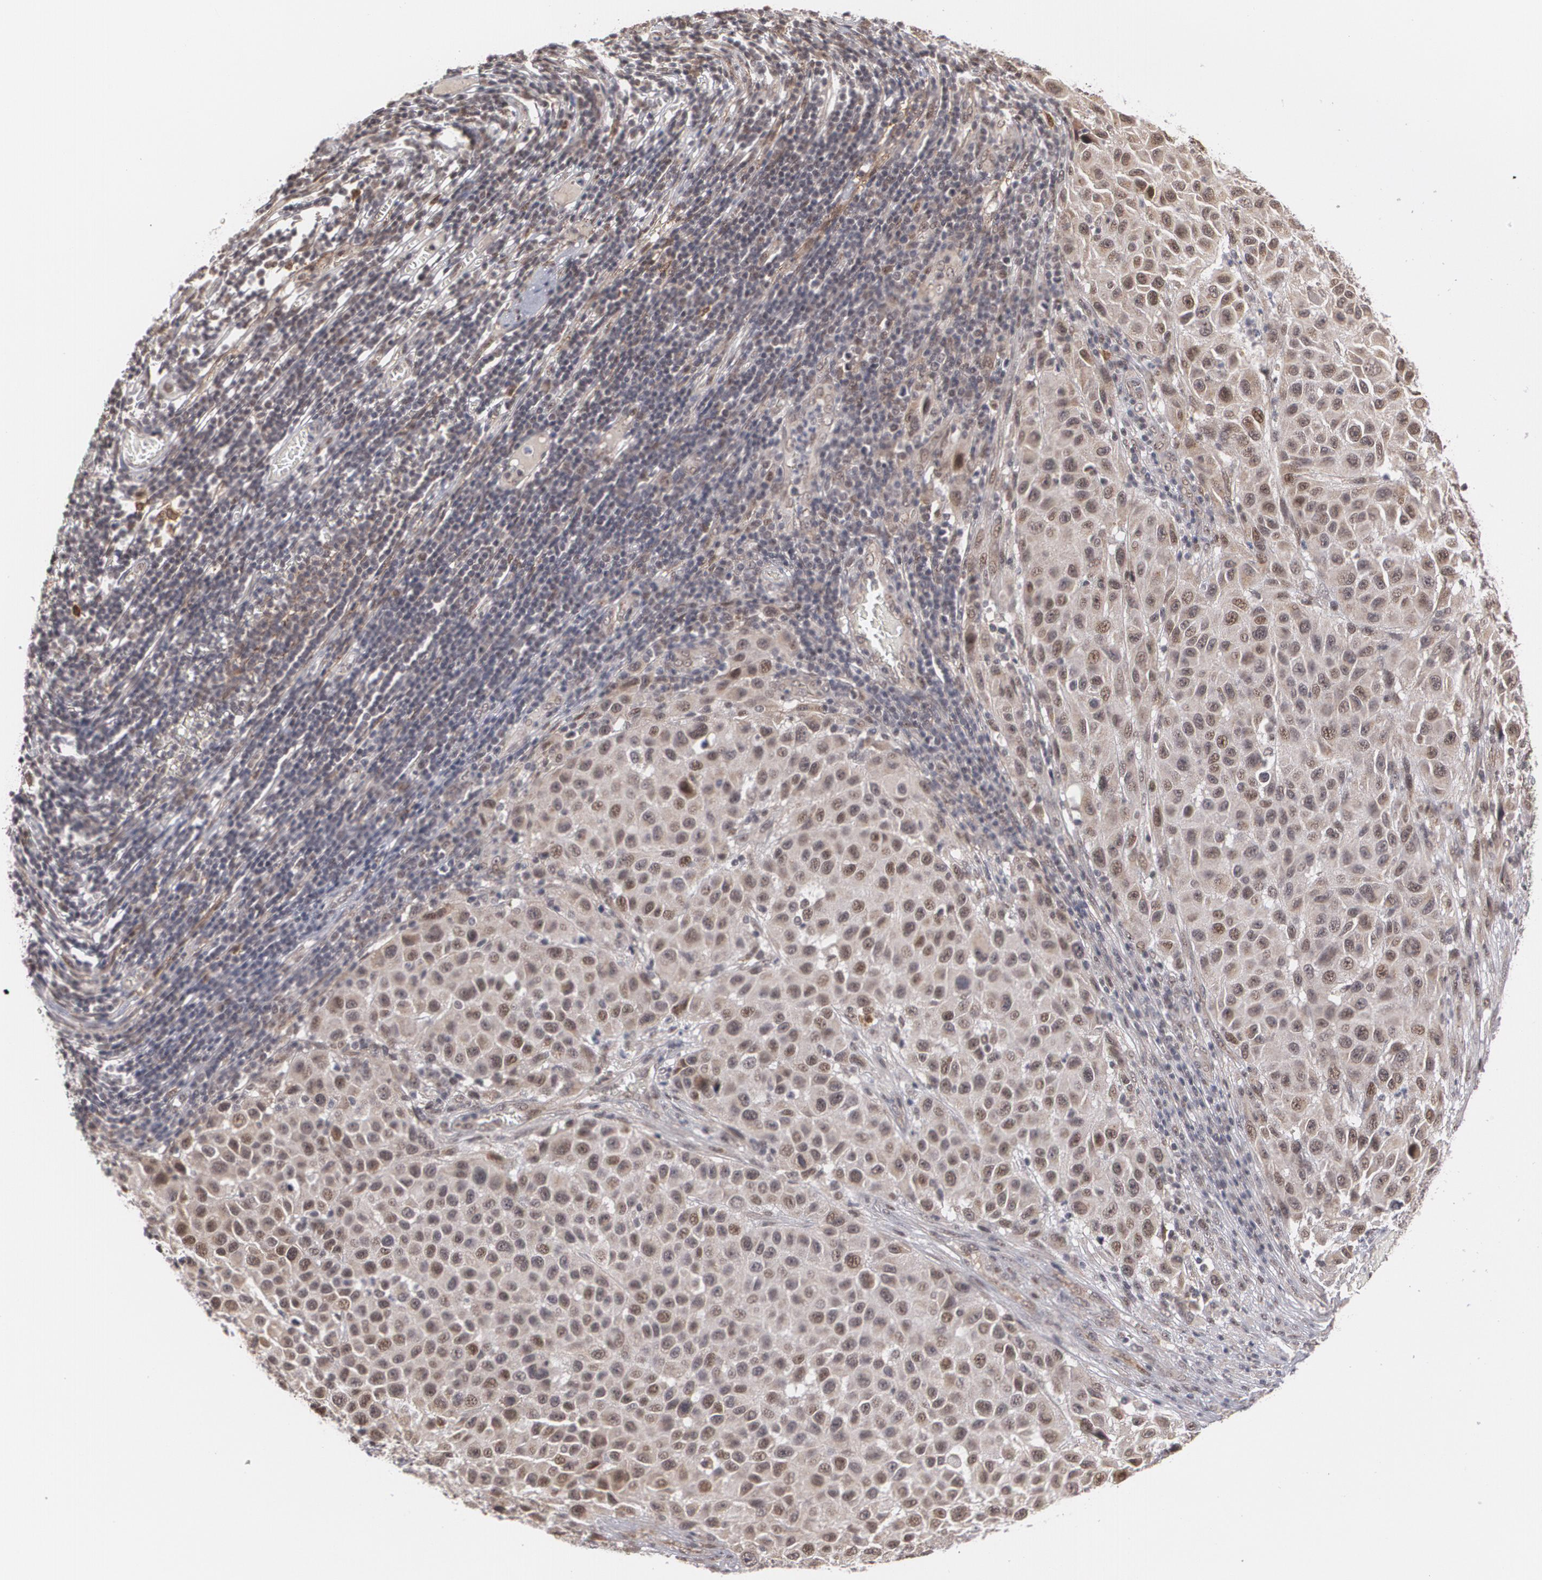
{"staining": {"intensity": "moderate", "quantity": ">75%", "location": "cytoplasmic/membranous,nuclear"}, "tissue": "melanoma", "cell_type": "Tumor cells", "image_type": "cancer", "snomed": [{"axis": "morphology", "description": "Malignant melanoma, Metastatic site"}, {"axis": "topography", "description": "Lymph node"}], "caption": "A histopathology image of human malignant melanoma (metastatic site) stained for a protein displays moderate cytoplasmic/membranous and nuclear brown staining in tumor cells.", "gene": "ZNF75A", "patient": {"sex": "male", "age": 61}}